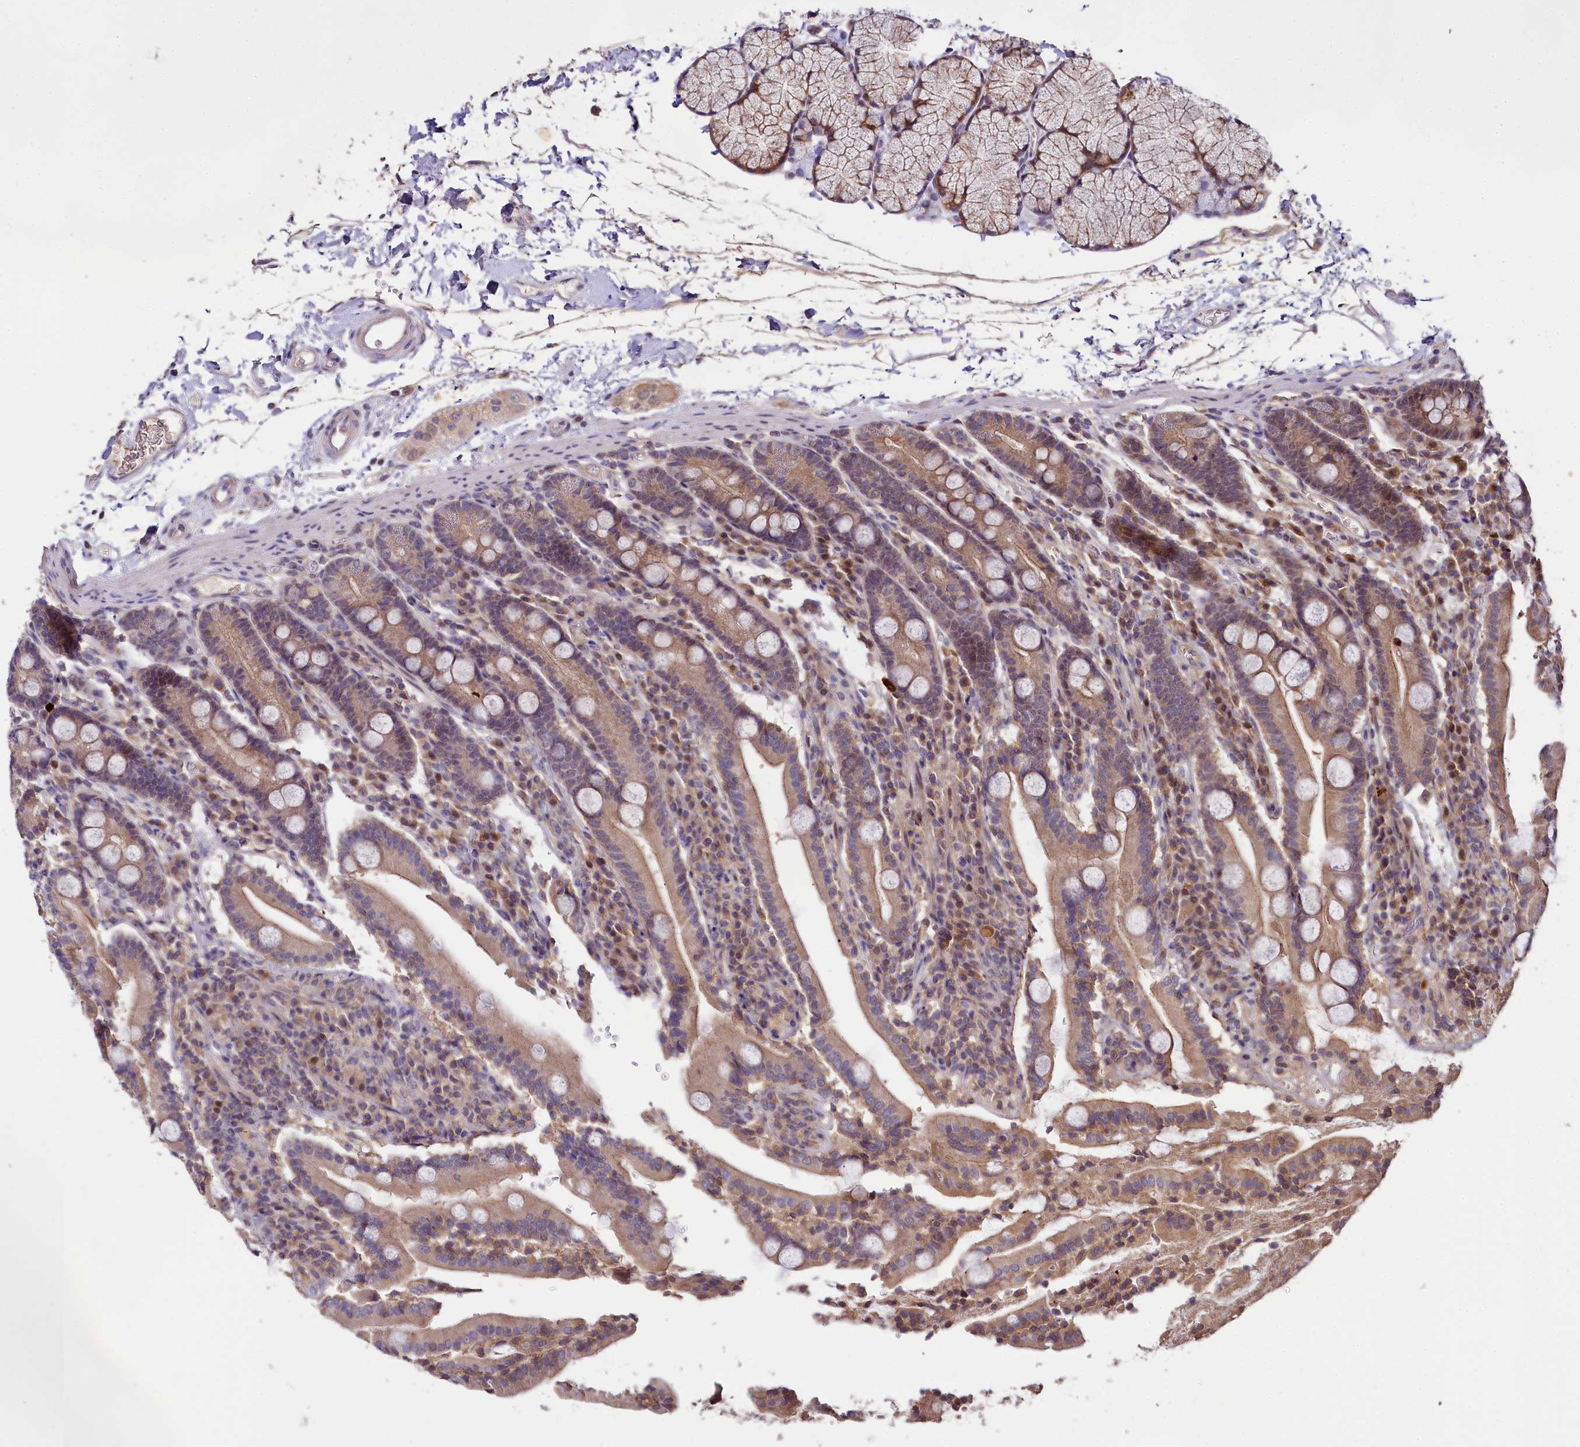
{"staining": {"intensity": "moderate", "quantity": ">75%", "location": "cytoplasmic/membranous"}, "tissue": "duodenum", "cell_type": "Glandular cells", "image_type": "normal", "snomed": [{"axis": "morphology", "description": "Normal tissue, NOS"}, {"axis": "topography", "description": "Duodenum"}], "caption": "Unremarkable duodenum exhibits moderate cytoplasmic/membranous positivity in about >75% of glandular cells, visualized by immunohistochemistry.", "gene": "TMEM39A", "patient": {"sex": "male", "age": 35}}